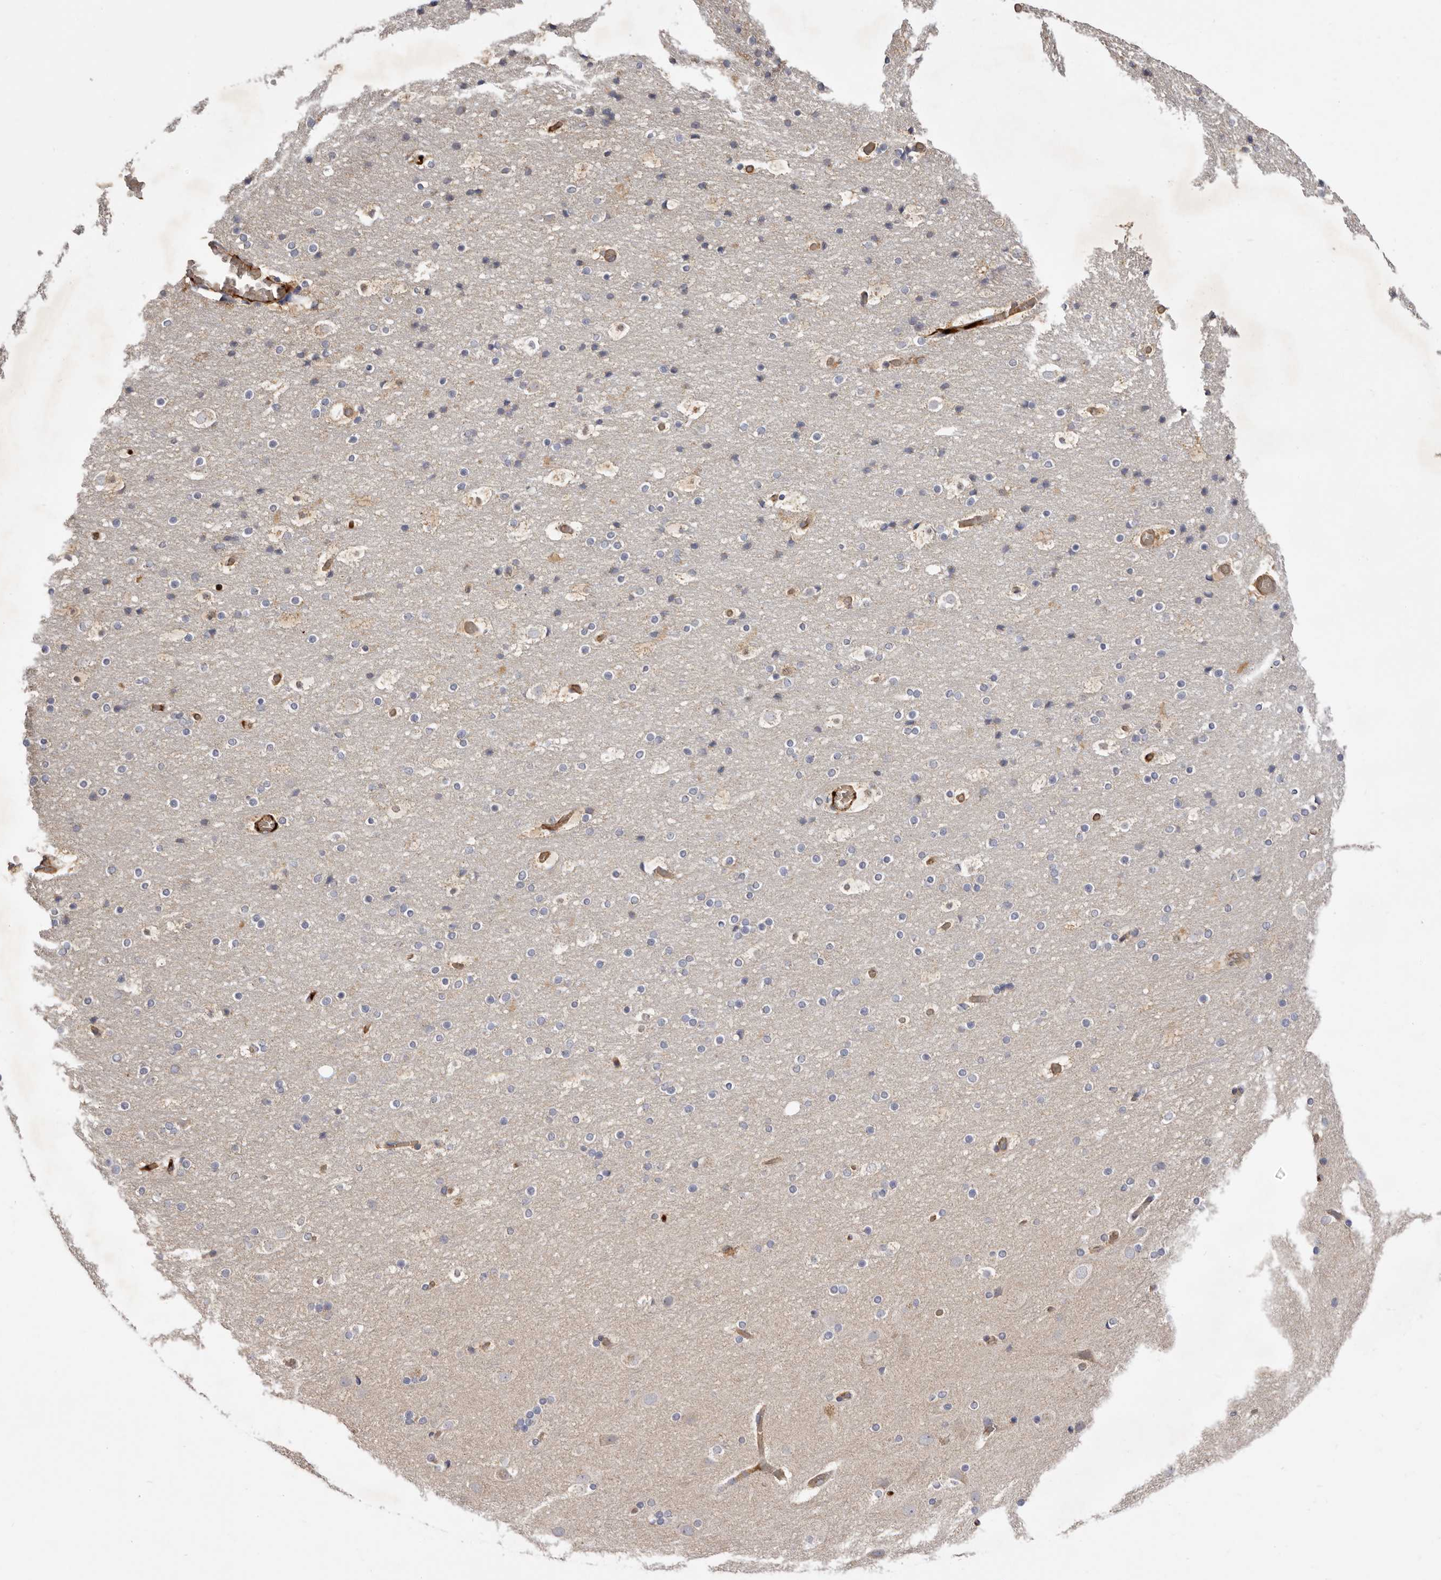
{"staining": {"intensity": "weak", "quantity": ">75%", "location": "cytoplasmic/membranous"}, "tissue": "cerebral cortex", "cell_type": "Endothelial cells", "image_type": "normal", "snomed": [{"axis": "morphology", "description": "Normal tissue, NOS"}, {"axis": "topography", "description": "Cerebral cortex"}], "caption": "IHC image of benign cerebral cortex: cerebral cortex stained using immunohistochemistry (IHC) shows low levels of weak protein expression localized specifically in the cytoplasmic/membranous of endothelial cells, appearing as a cytoplasmic/membranous brown color.", "gene": "ADAMTS9", "patient": {"sex": "male", "age": 57}}